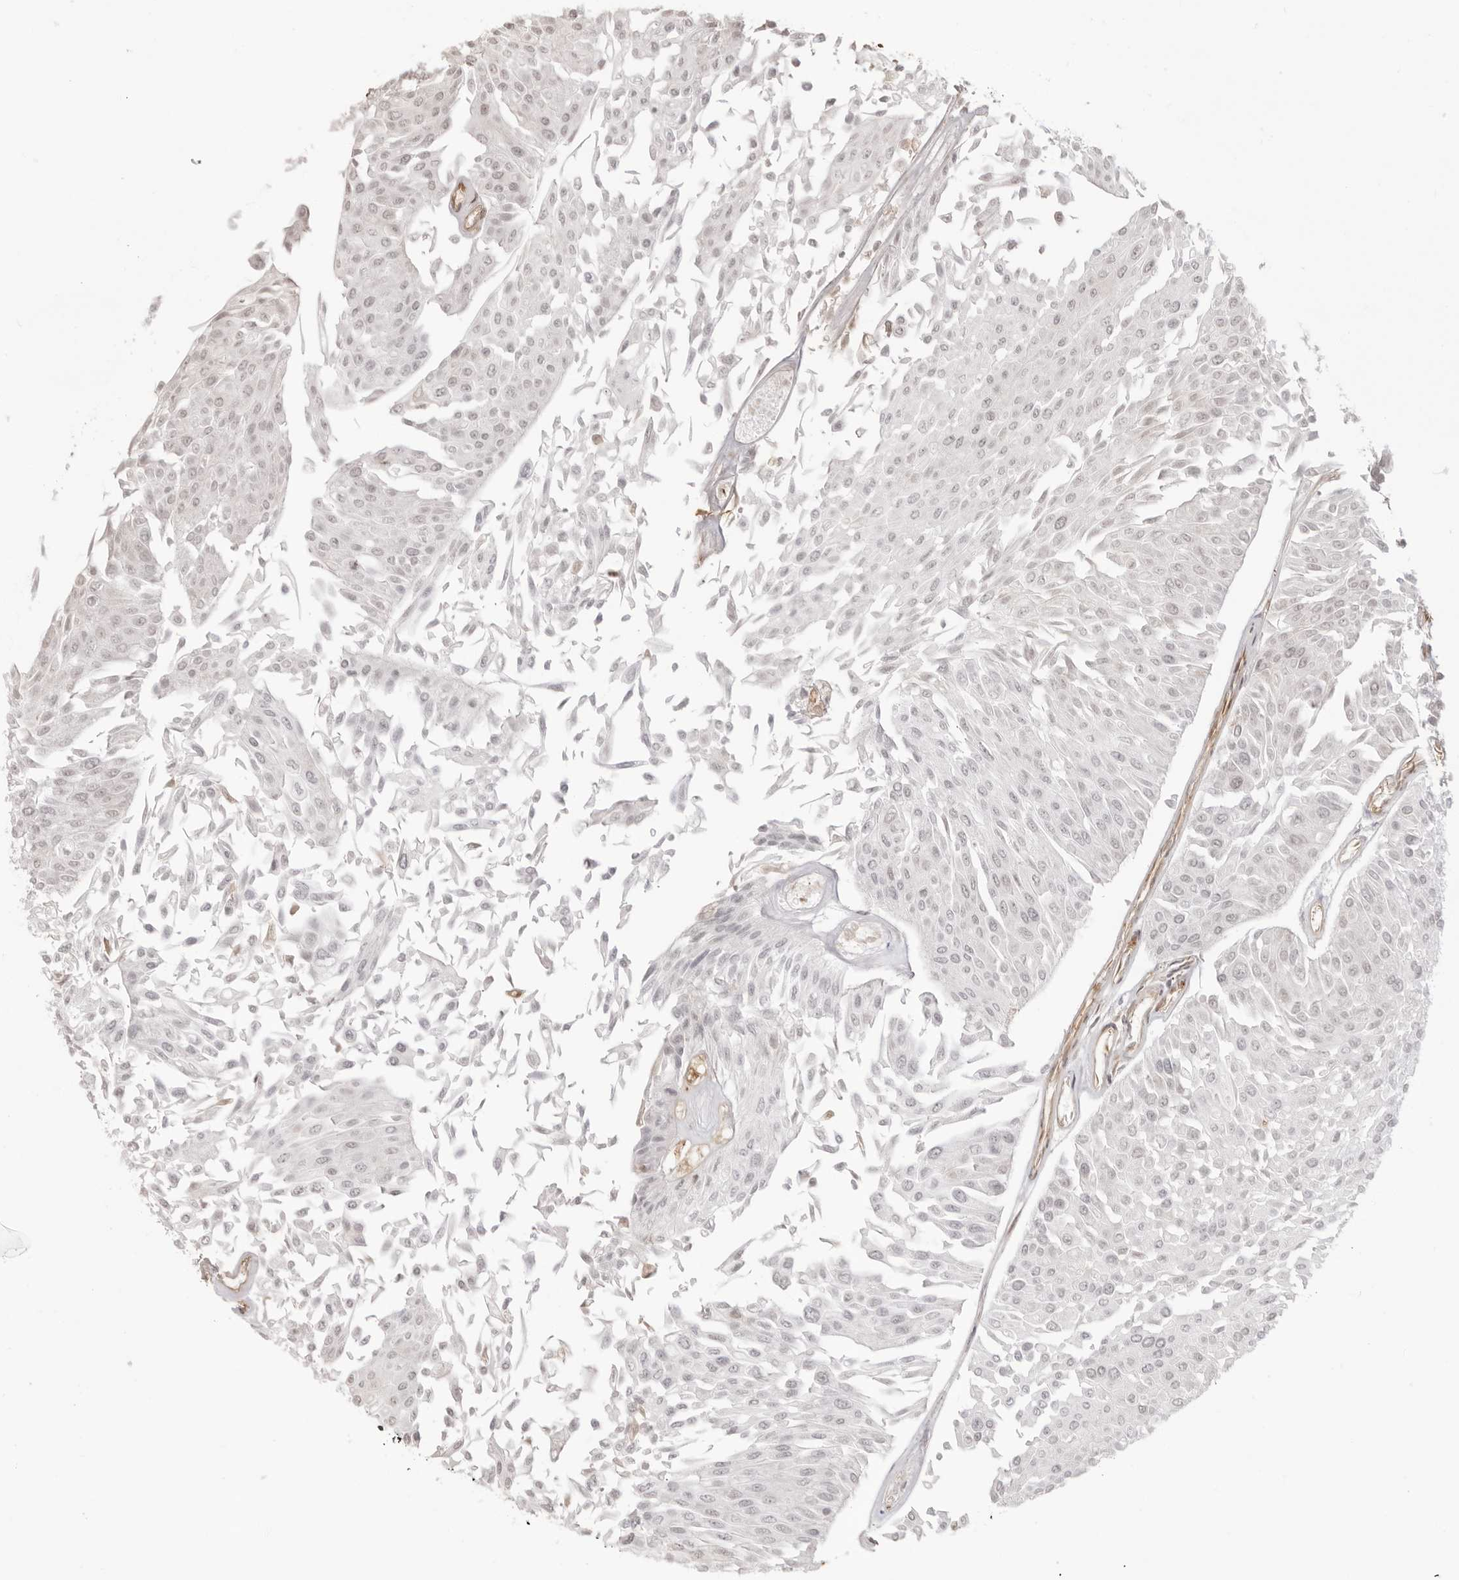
{"staining": {"intensity": "negative", "quantity": "none", "location": "none"}, "tissue": "urothelial cancer", "cell_type": "Tumor cells", "image_type": "cancer", "snomed": [{"axis": "morphology", "description": "Urothelial carcinoma, Low grade"}, {"axis": "topography", "description": "Urinary bladder"}], "caption": "High magnification brightfield microscopy of low-grade urothelial carcinoma stained with DAB (3,3'-diaminobenzidine) (brown) and counterstained with hematoxylin (blue): tumor cells show no significant staining.", "gene": "DYNLT5", "patient": {"sex": "male", "age": 67}}